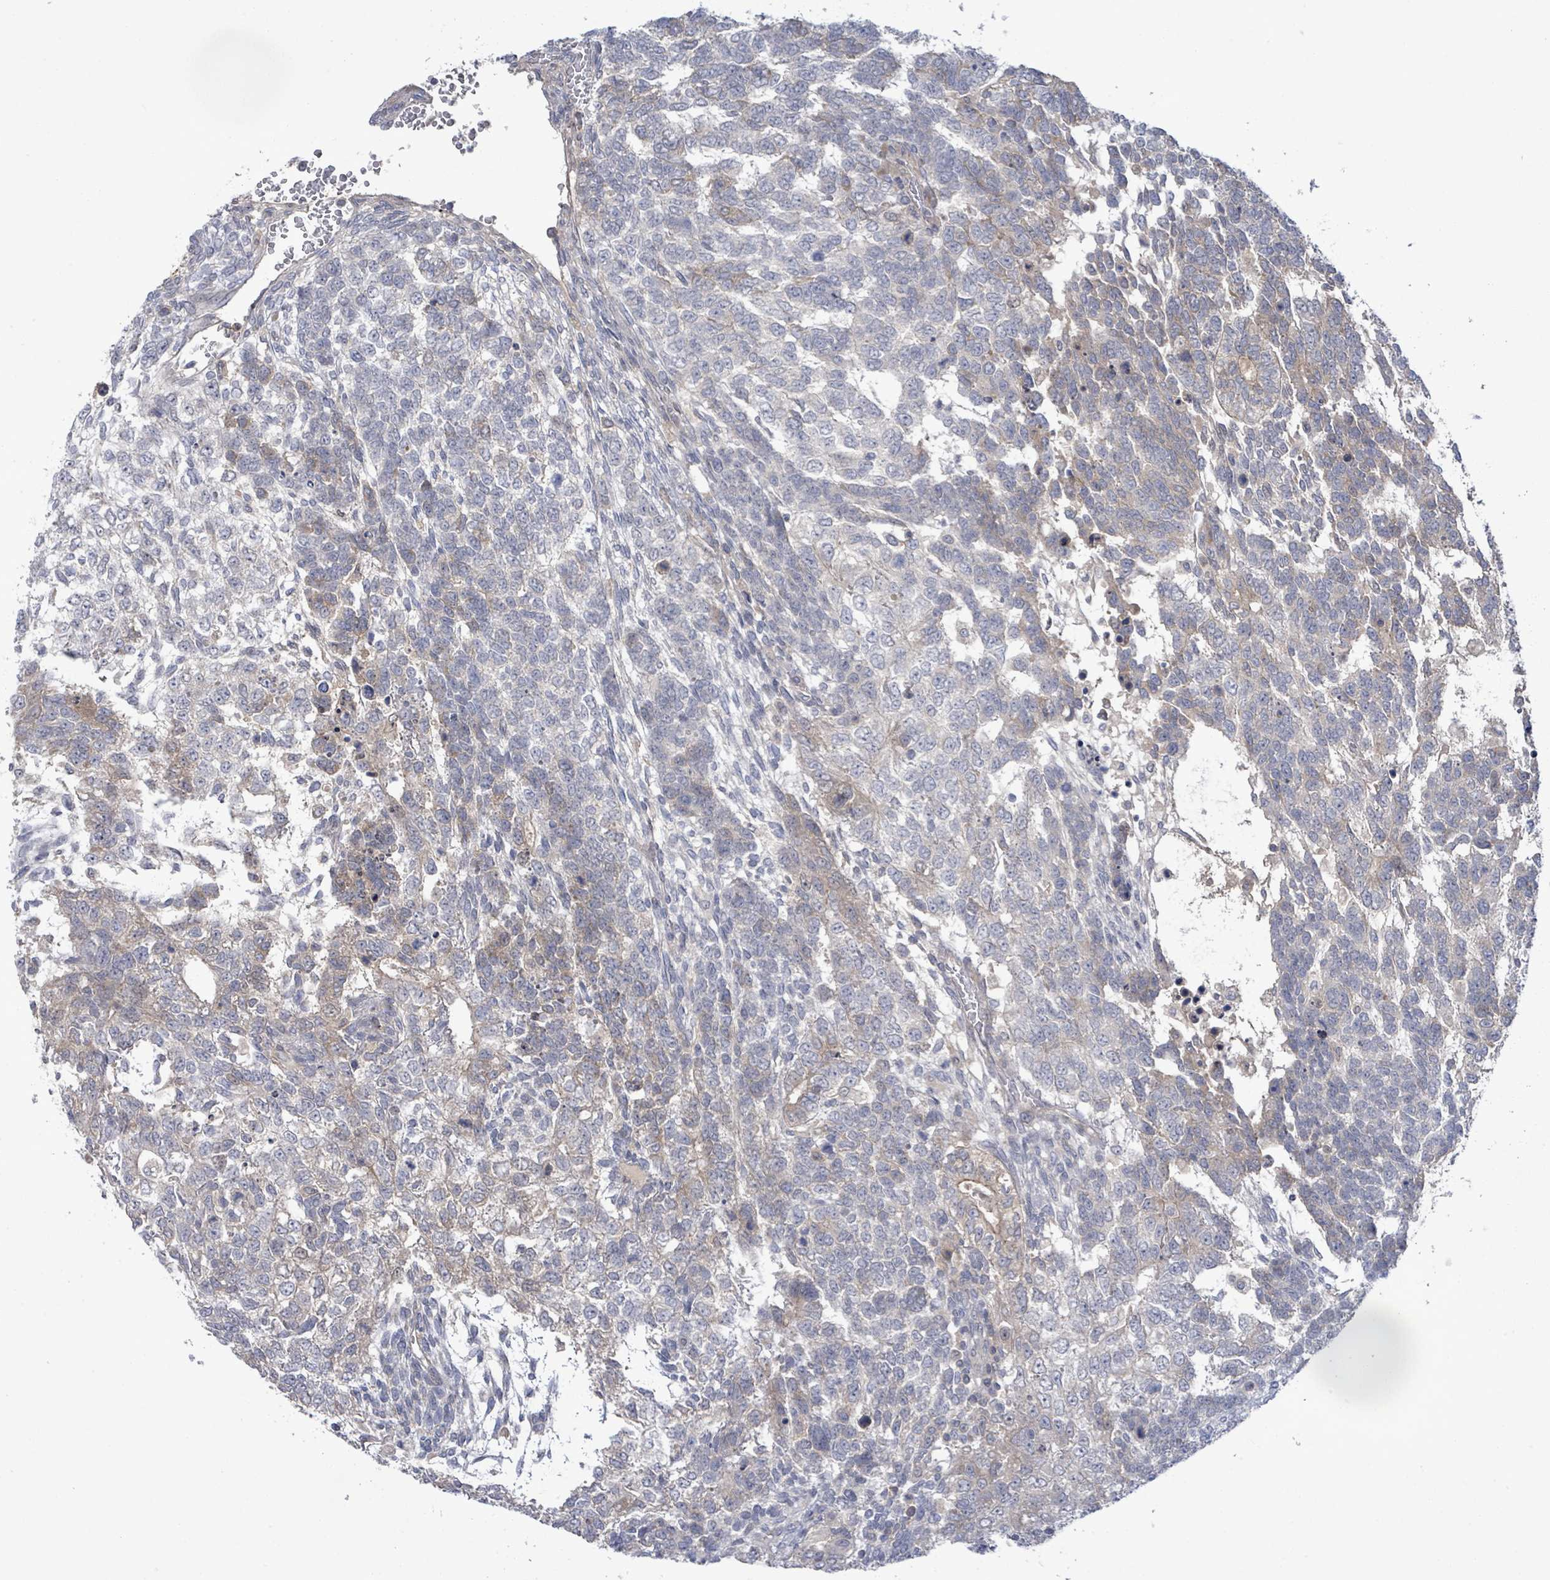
{"staining": {"intensity": "negative", "quantity": "none", "location": "none"}, "tissue": "testis cancer", "cell_type": "Tumor cells", "image_type": "cancer", "snomed": [{"axis": "morphology", "description": "Carcinoma, Embryonal, NOS"}, {"axis": "topography", "description": "Testis"}], "caption": "Immunohistochemistry (IHC) micrograph of neoplastic tissue: testis cancer (embryonal carcinoma) stained with DAB (3,3'-diaminobenzidine) displays no significant protein staining in tumor cells.", "gene": "SLIT3", "patient": {"sex": "male", "age": 23}}